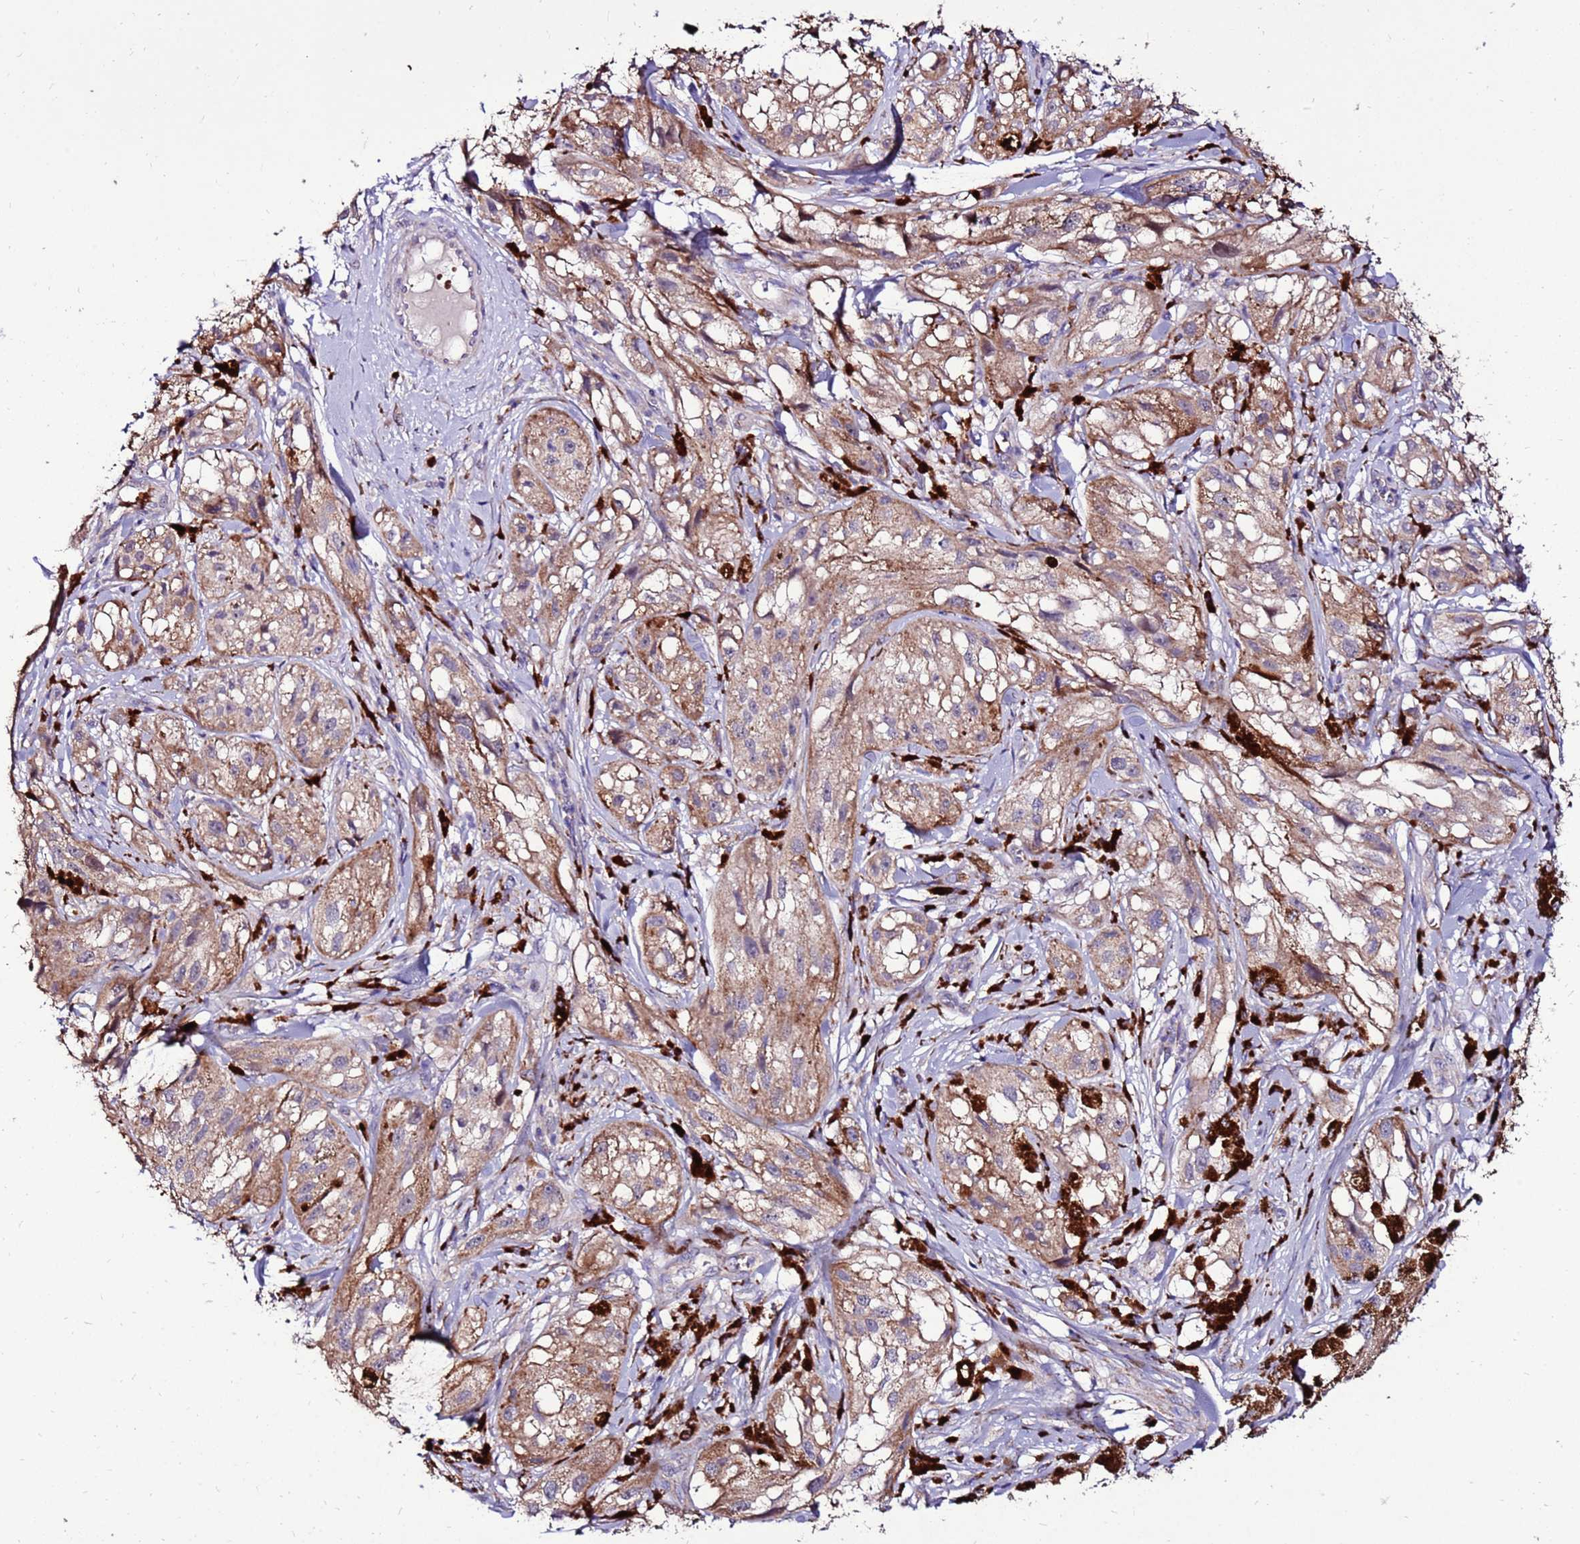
{"staining": {"intensity": "weak", "quantity": ">75%", "location": "cytoplasmic/membranous"}, "tissue": "melanoma", "cell_type": "Tumor cells", "image_type": "cancer", "snomed": [{"axis": "morphology", "description": "Malignant melanoma, NOS"}, {"axis": "topography", "description": "Skin"}], "caption": "Immunohistochemistry (IHC) of melanoma shows low levels of weak cytoplasmic/membranous expression in approximately >75% of tumor cells.", "gene": "SPSB3", "patient": {"sex": "male", "age": 88}}